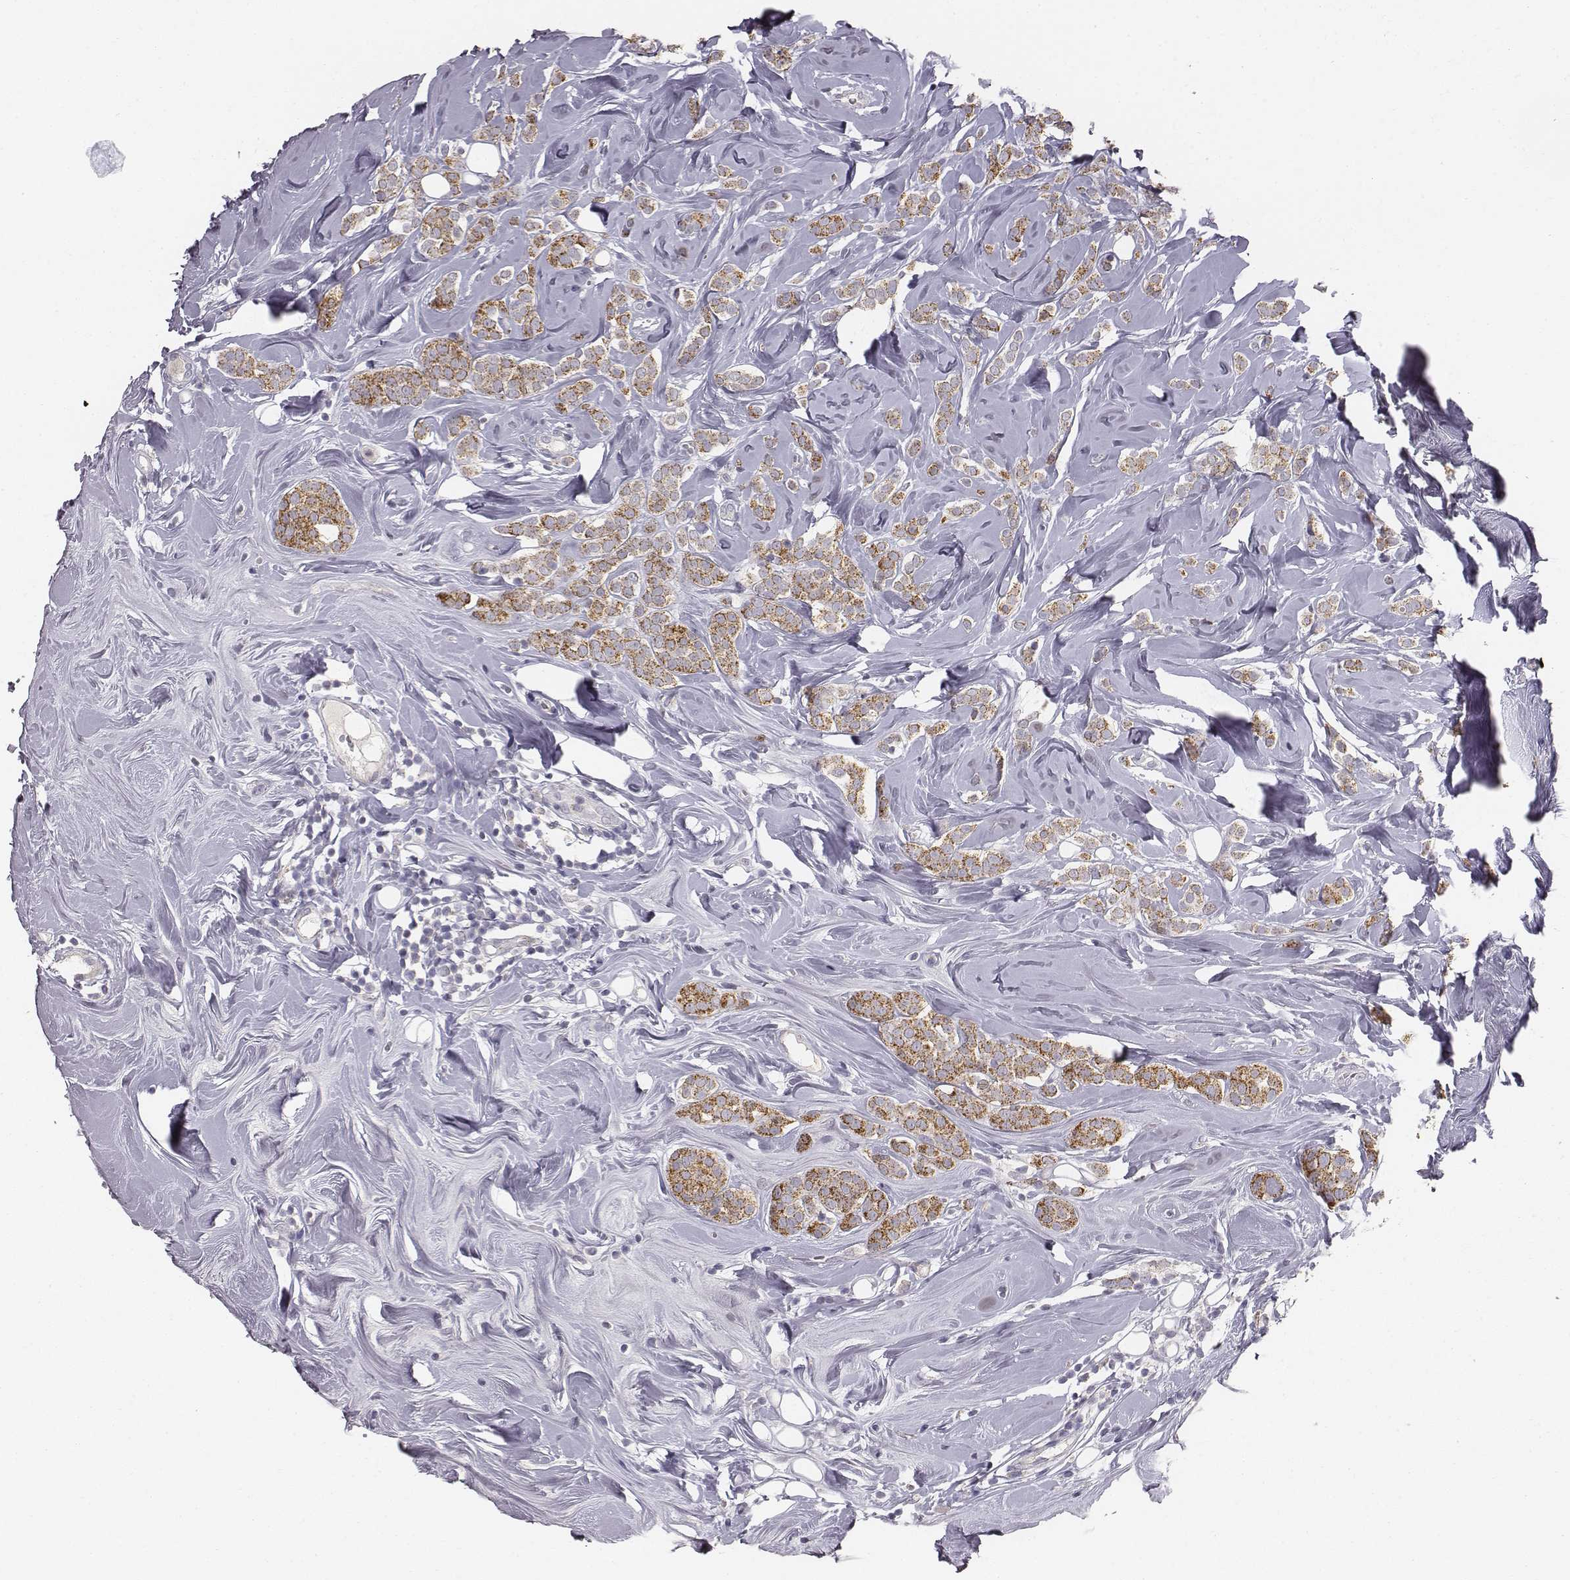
{"staining": {"intensity": "moderate", "quantity": ">75%", "location": "cytoplasmic/membranous"}, "tissue": "breast cancer", "cell_type": "Tumor cells", "image_type": "cancer", "snomed": [{"axis": "morphology", "description": "Lobular carcinoma"}, {"axis": "topography", "description": "Breast"}], "caption": "The micrograph demonstrates a brown stain indicating the presence of a protein in the cytoplasmic/membranous of tumor cells in breast lobular carcinoma. (brown staining indicates protein expression, while blue staining denotes nuclei).", "gene": "ABCD3", "patient": {"sex": "female", "age": 49}}